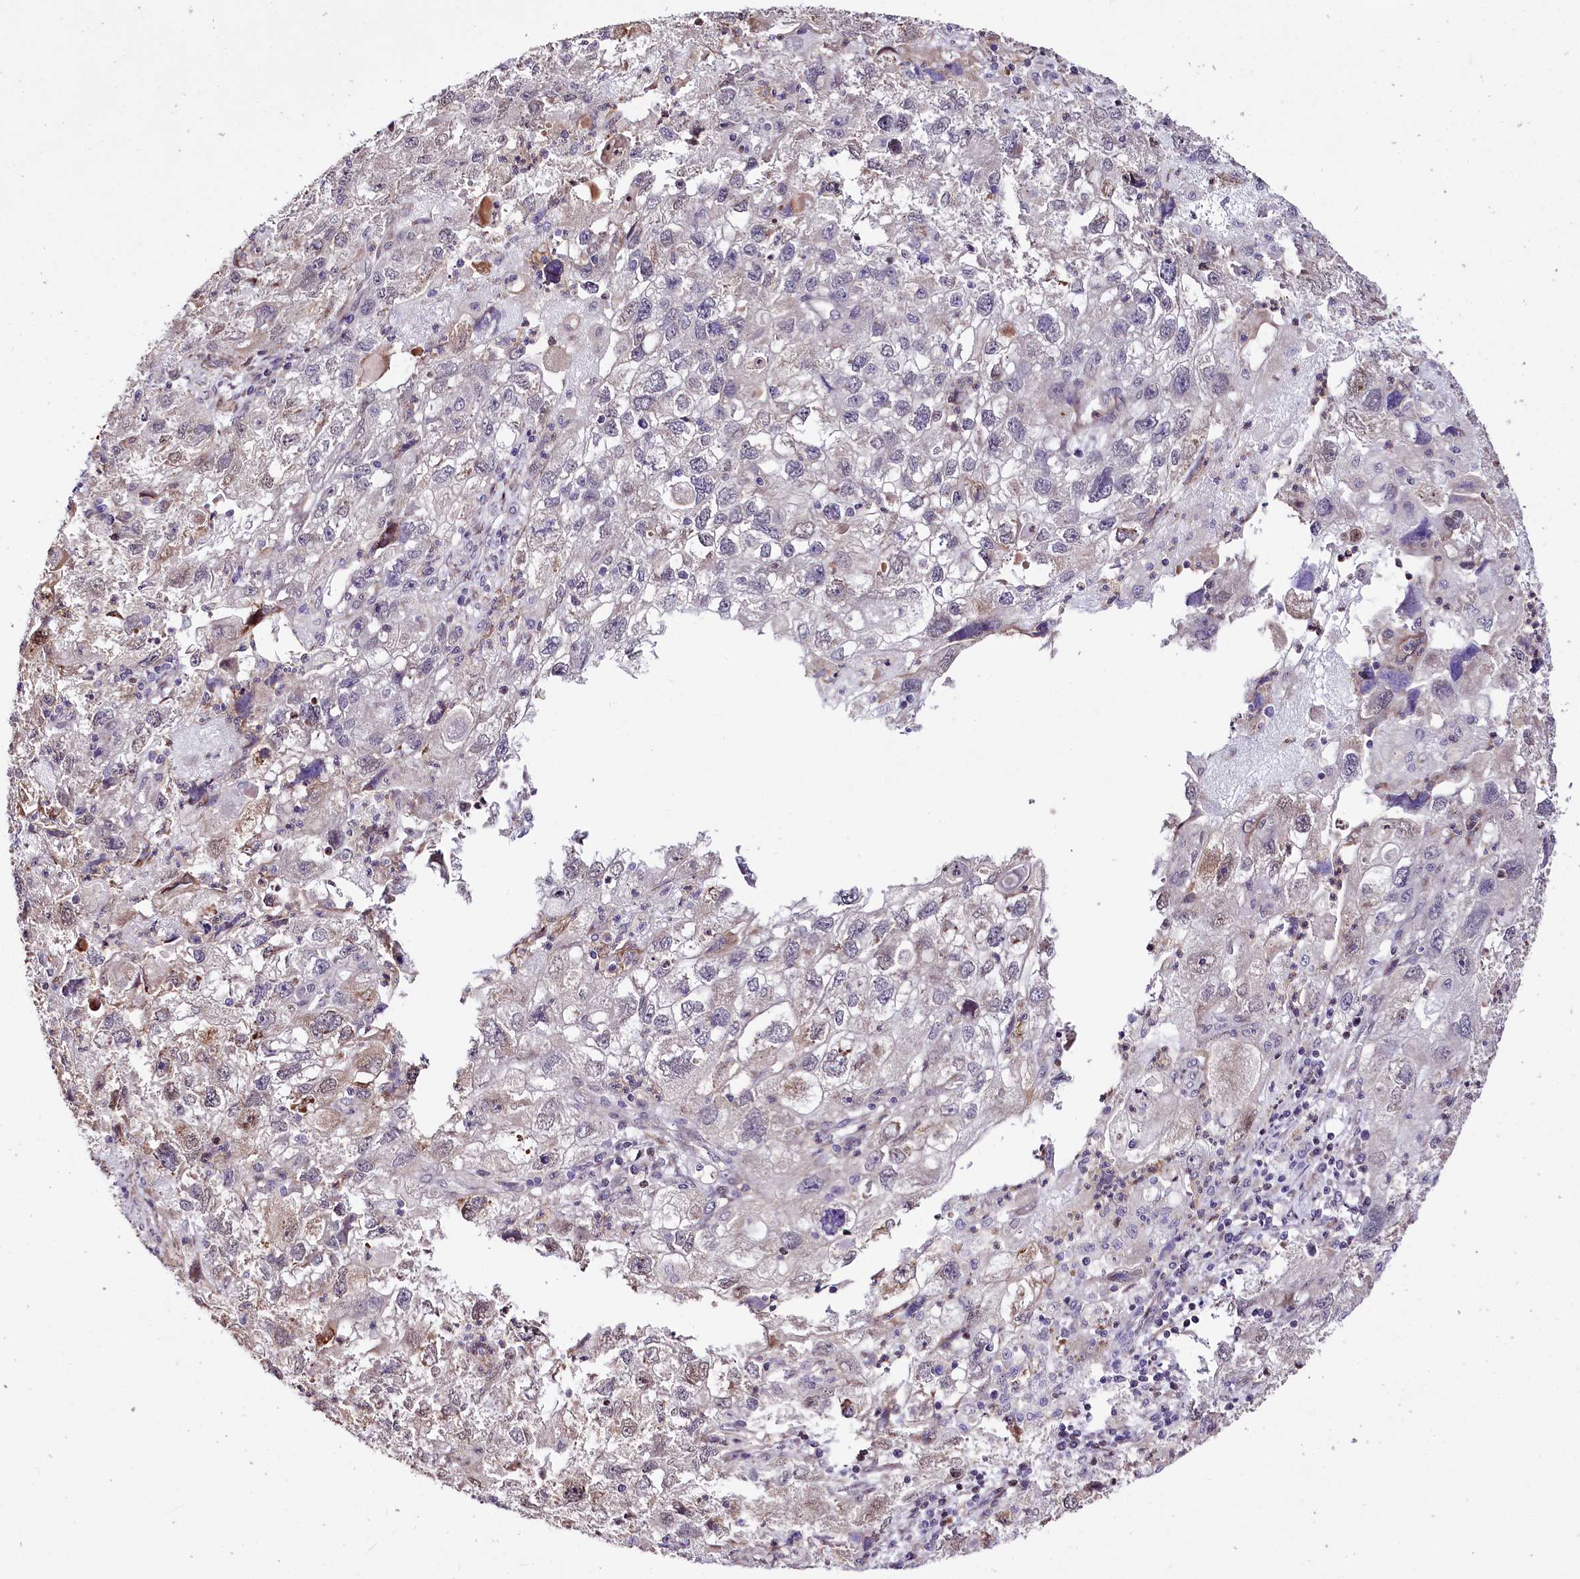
{"staining": {"intensity": "negative", "quantity": "none", "location": "none"}, "tissue": "endometrial cancer", "cell_type": "Tumor cells", "image_type": "cancer", "snomed": [{"axis": "morphology", "description": "Adenocarcinoma, NOS"}, {"axis": "topography", "description": "Endometrium"}], "caption": "Tumor cells are negative for brown protein staining in endometrial cancer.", "gene": "CUTC", "patient": {"sex": "female", "age": 49}}